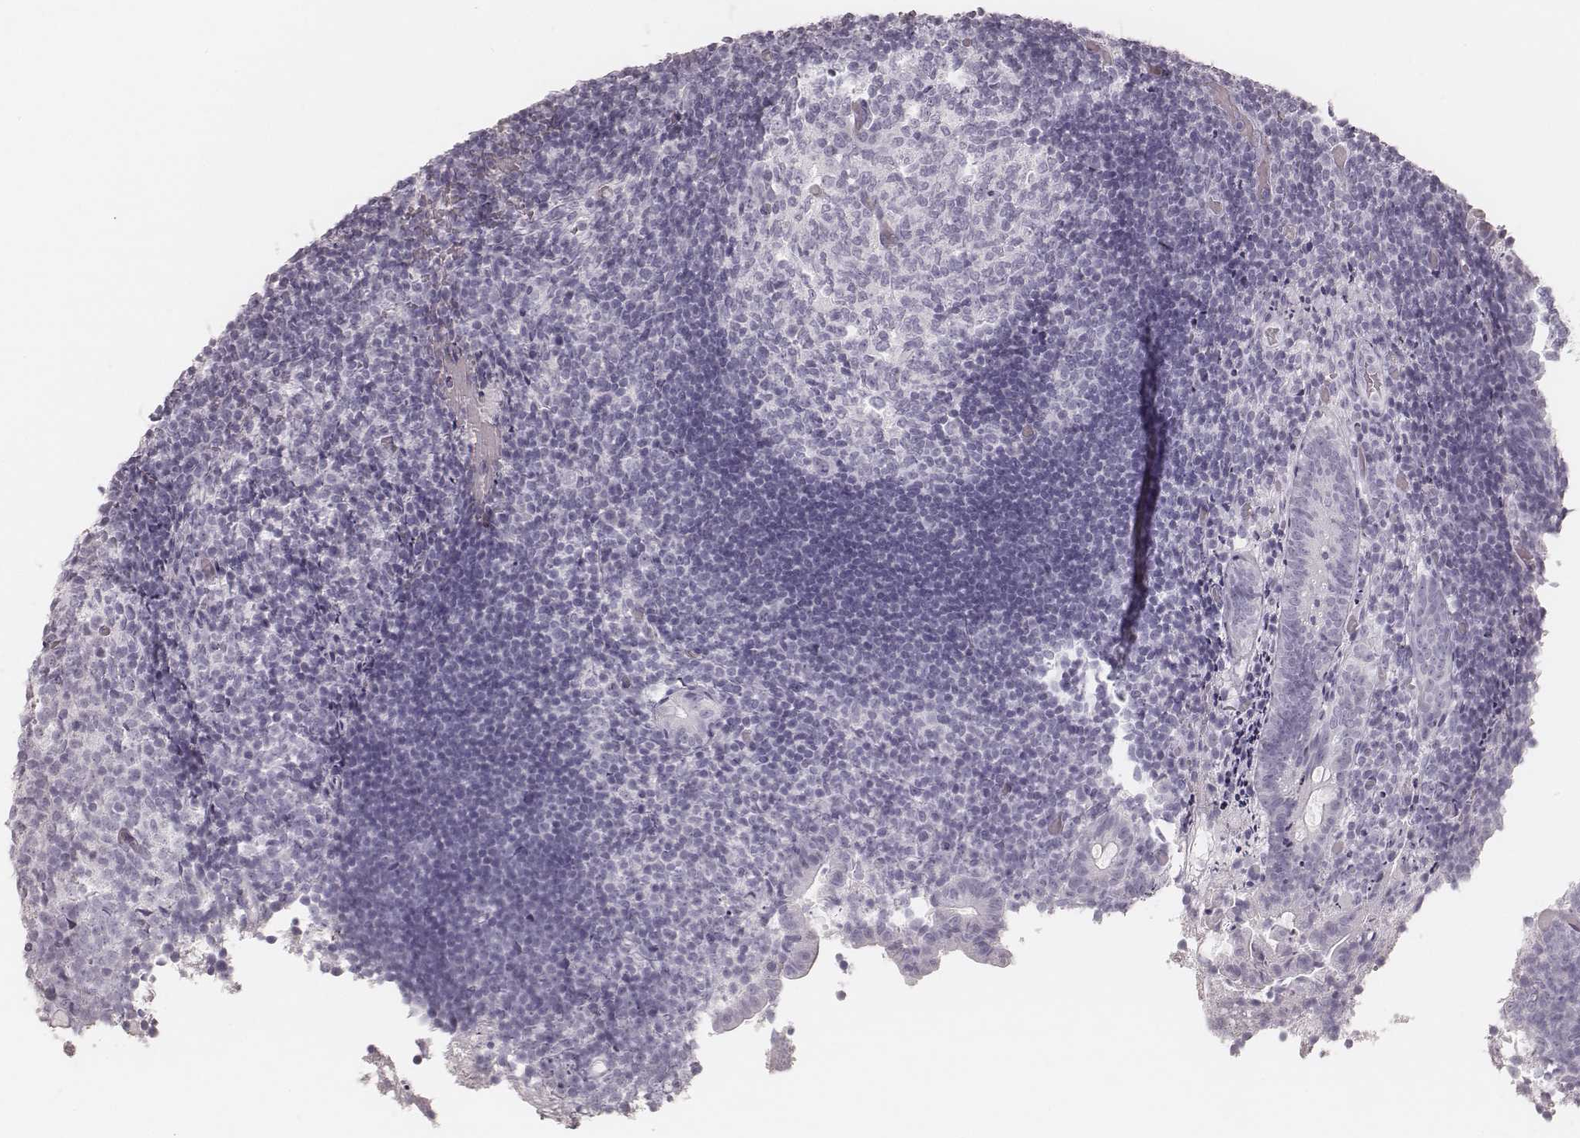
{"staining": {"intensity": "negative", "quantity": "none", "location": "none"}, "tissue": "appendix", "cell_type": "Glandular cells", "image_type": "normal", "snomed": [{"axis": "morphology", "description": "Normal tissue, NOS"}, {"axis": "topography", "description": "Appendix"}], "caption": "This is a micrograph of IHC staining of unremarkable appendix, which shows no positivity in glandular cells. Nuclei are stained in blue.", "gene": "KRT34", "patient": {"sex": "female", "age": 32}}